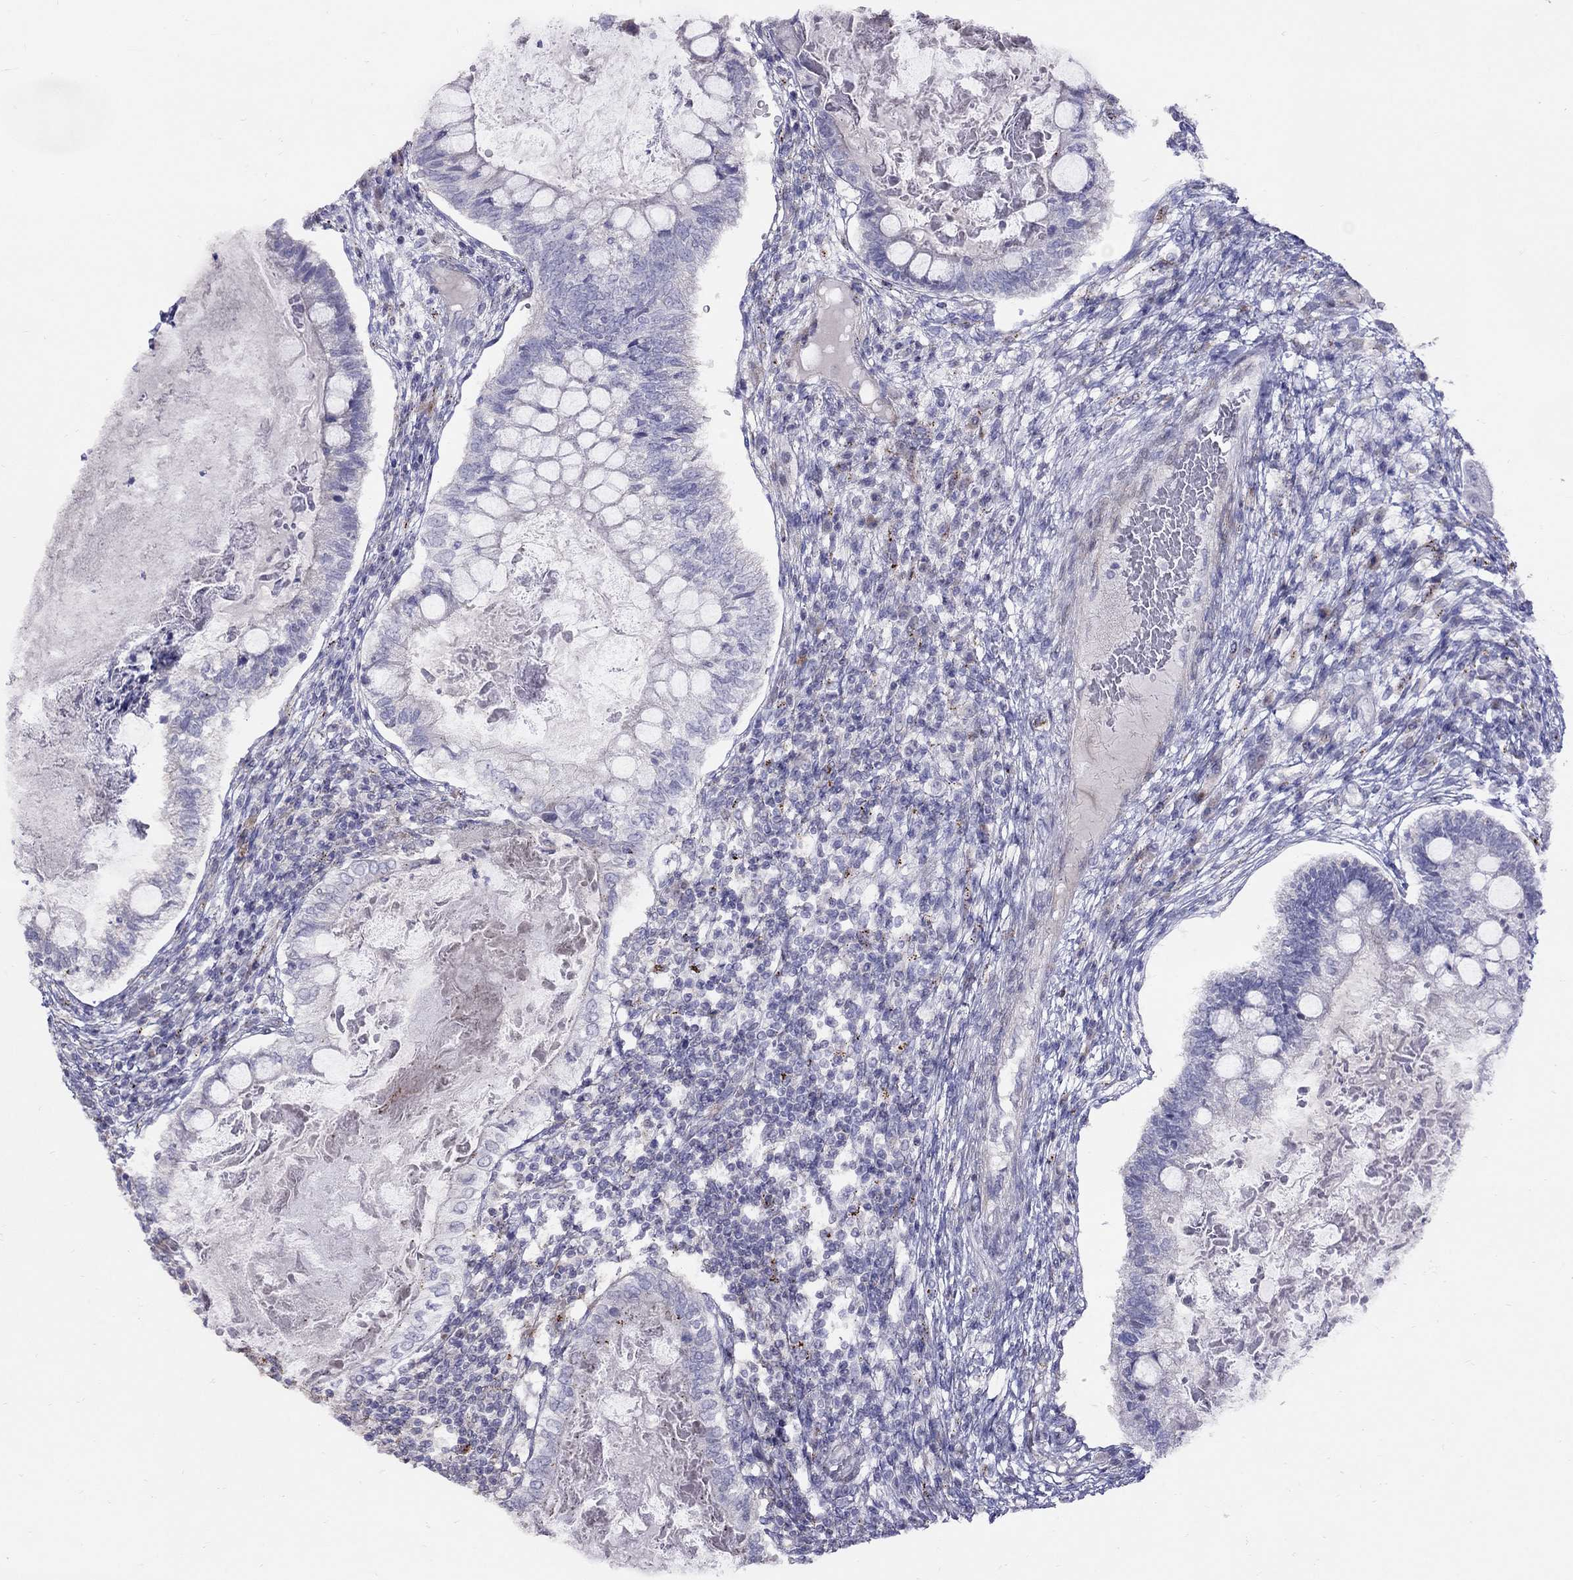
{"staining": {"intensity": "negative", "quantity": "none", "location": "none"}, "tissue": "testis cancer", "cell_type": "Tumor cells", "image_type": "cancer", "snomed": [{"axis": "morphology", "description": "Seminoma, NOS"}, {"axis": "morphology", "description": "Carcinoma, Embryonal, NOS"}, {"axis": "topography", "description": "Testis"}], "caption": "IHC histopathology image of neoplastic tissue: testis cancer stained with DAB (3,3'-diaminobenzidine) exhibits no significant protein positivity in tumor cells. Brightfield microscopy of immunohistochemistry (IHC) stained with DAB (3,3'-diaminobenzidine) (brown) and hematoxylin (blue), captured at high magnification.", "gene": "MAGEB4", "patient": {"sex": "male", "age": 41}}